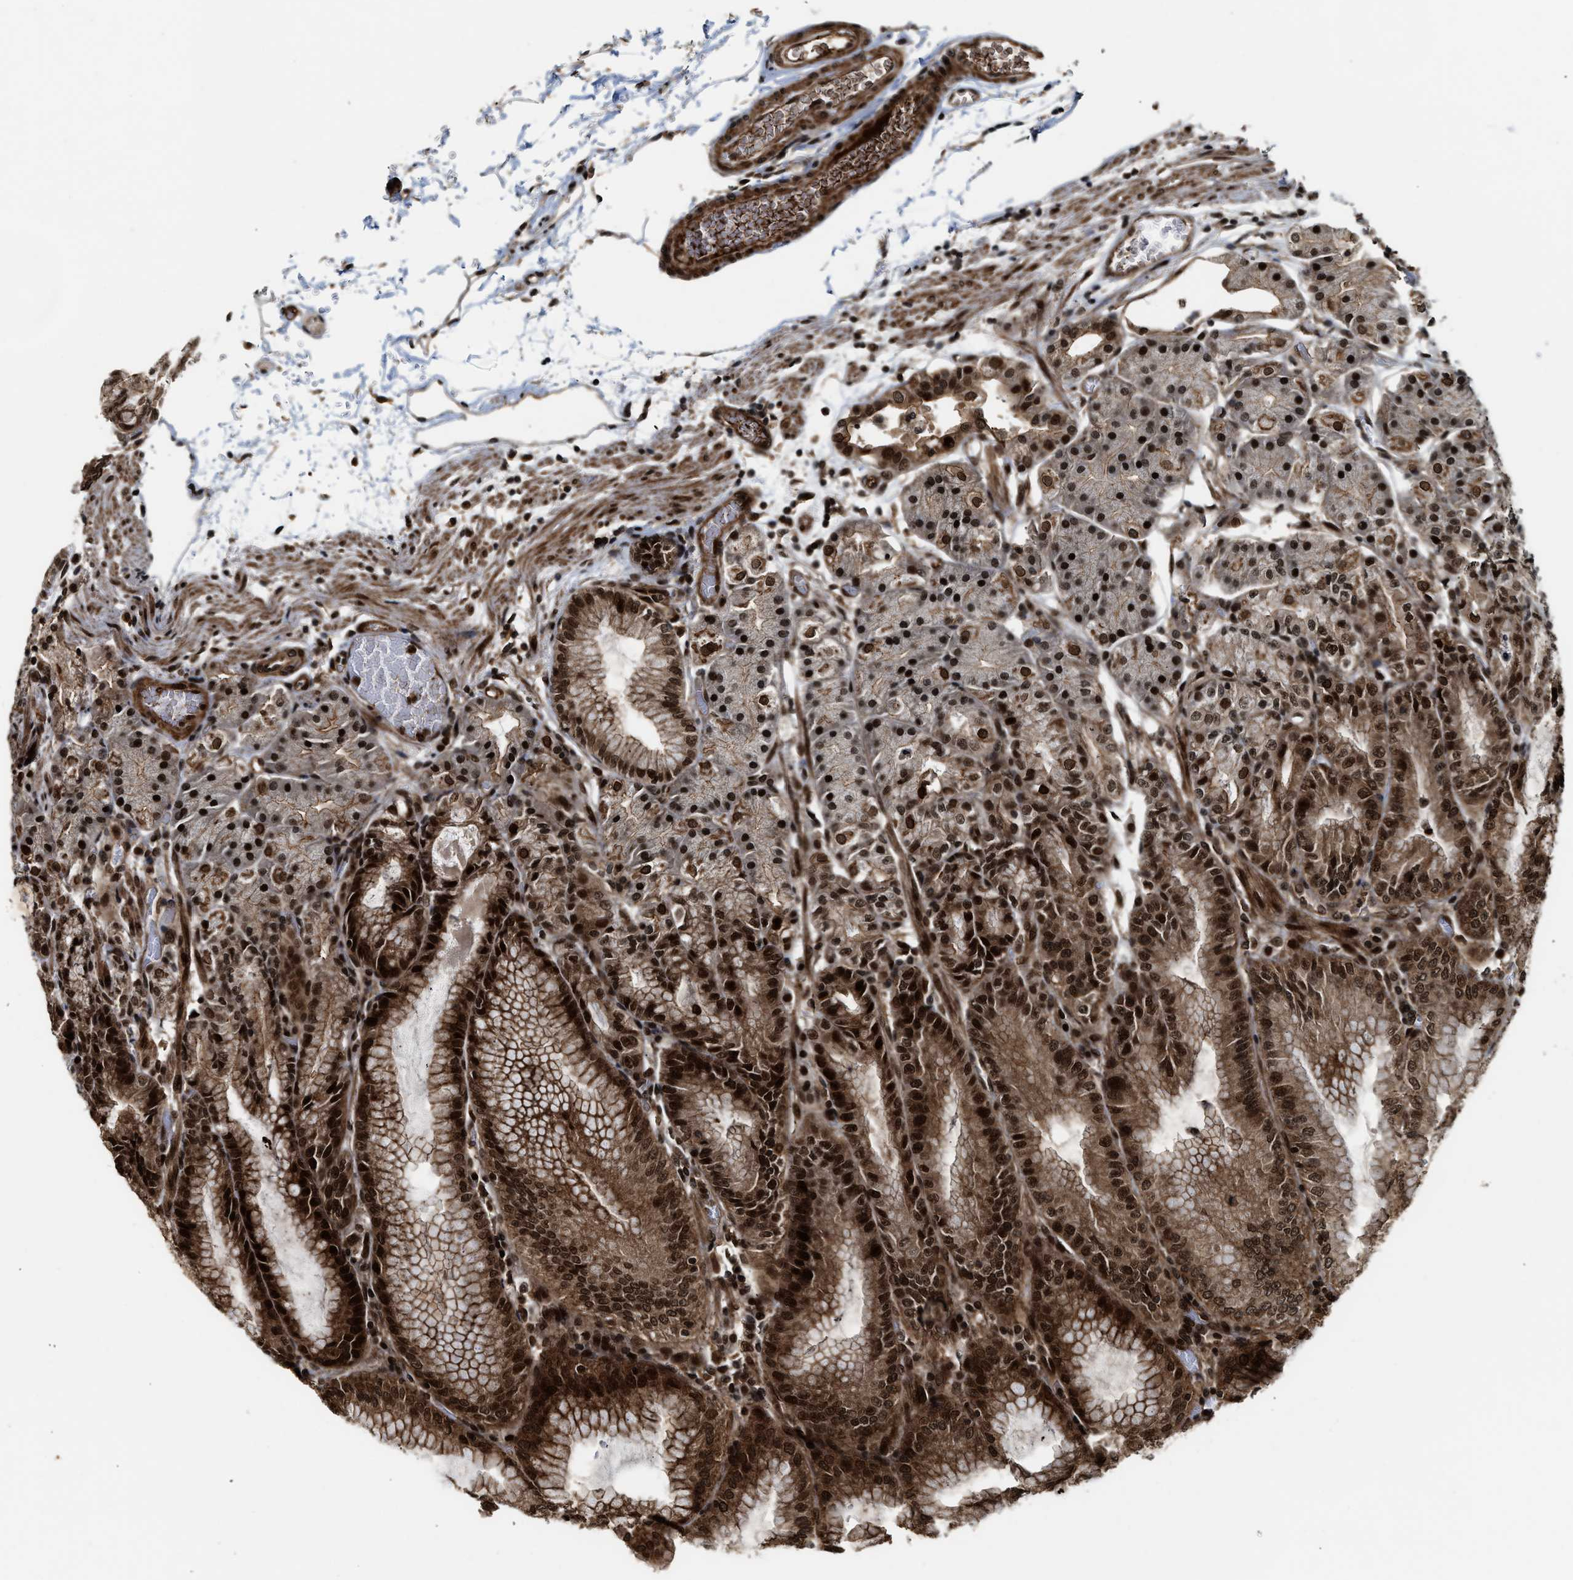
{"staining": {"intensity": "strong", "quantity": ">75%", "location": "cytoplasmic/membranous,nuclear"}, "tissue": "stomach", "cell_type": "Glandular cells", "image_type": "normal", "snomed": [{"axis": "morphology", "description": "Normal tissue, NOS"}, {"axis": "topography", "description": "Stomach, lower"}], "caption": "Protein staining of benign stomach displays strong cytoplasmic/membranous,nuclear staining in approximately >75% of glandular cells. (Stains: DAB (3,3'-diaminobenzidine) in brown, nuclei in blue, Microscopy: brightfield microscopy at high magnification).", "gene": "MDM2", "patient": {"sex": "male", "age": 71}}